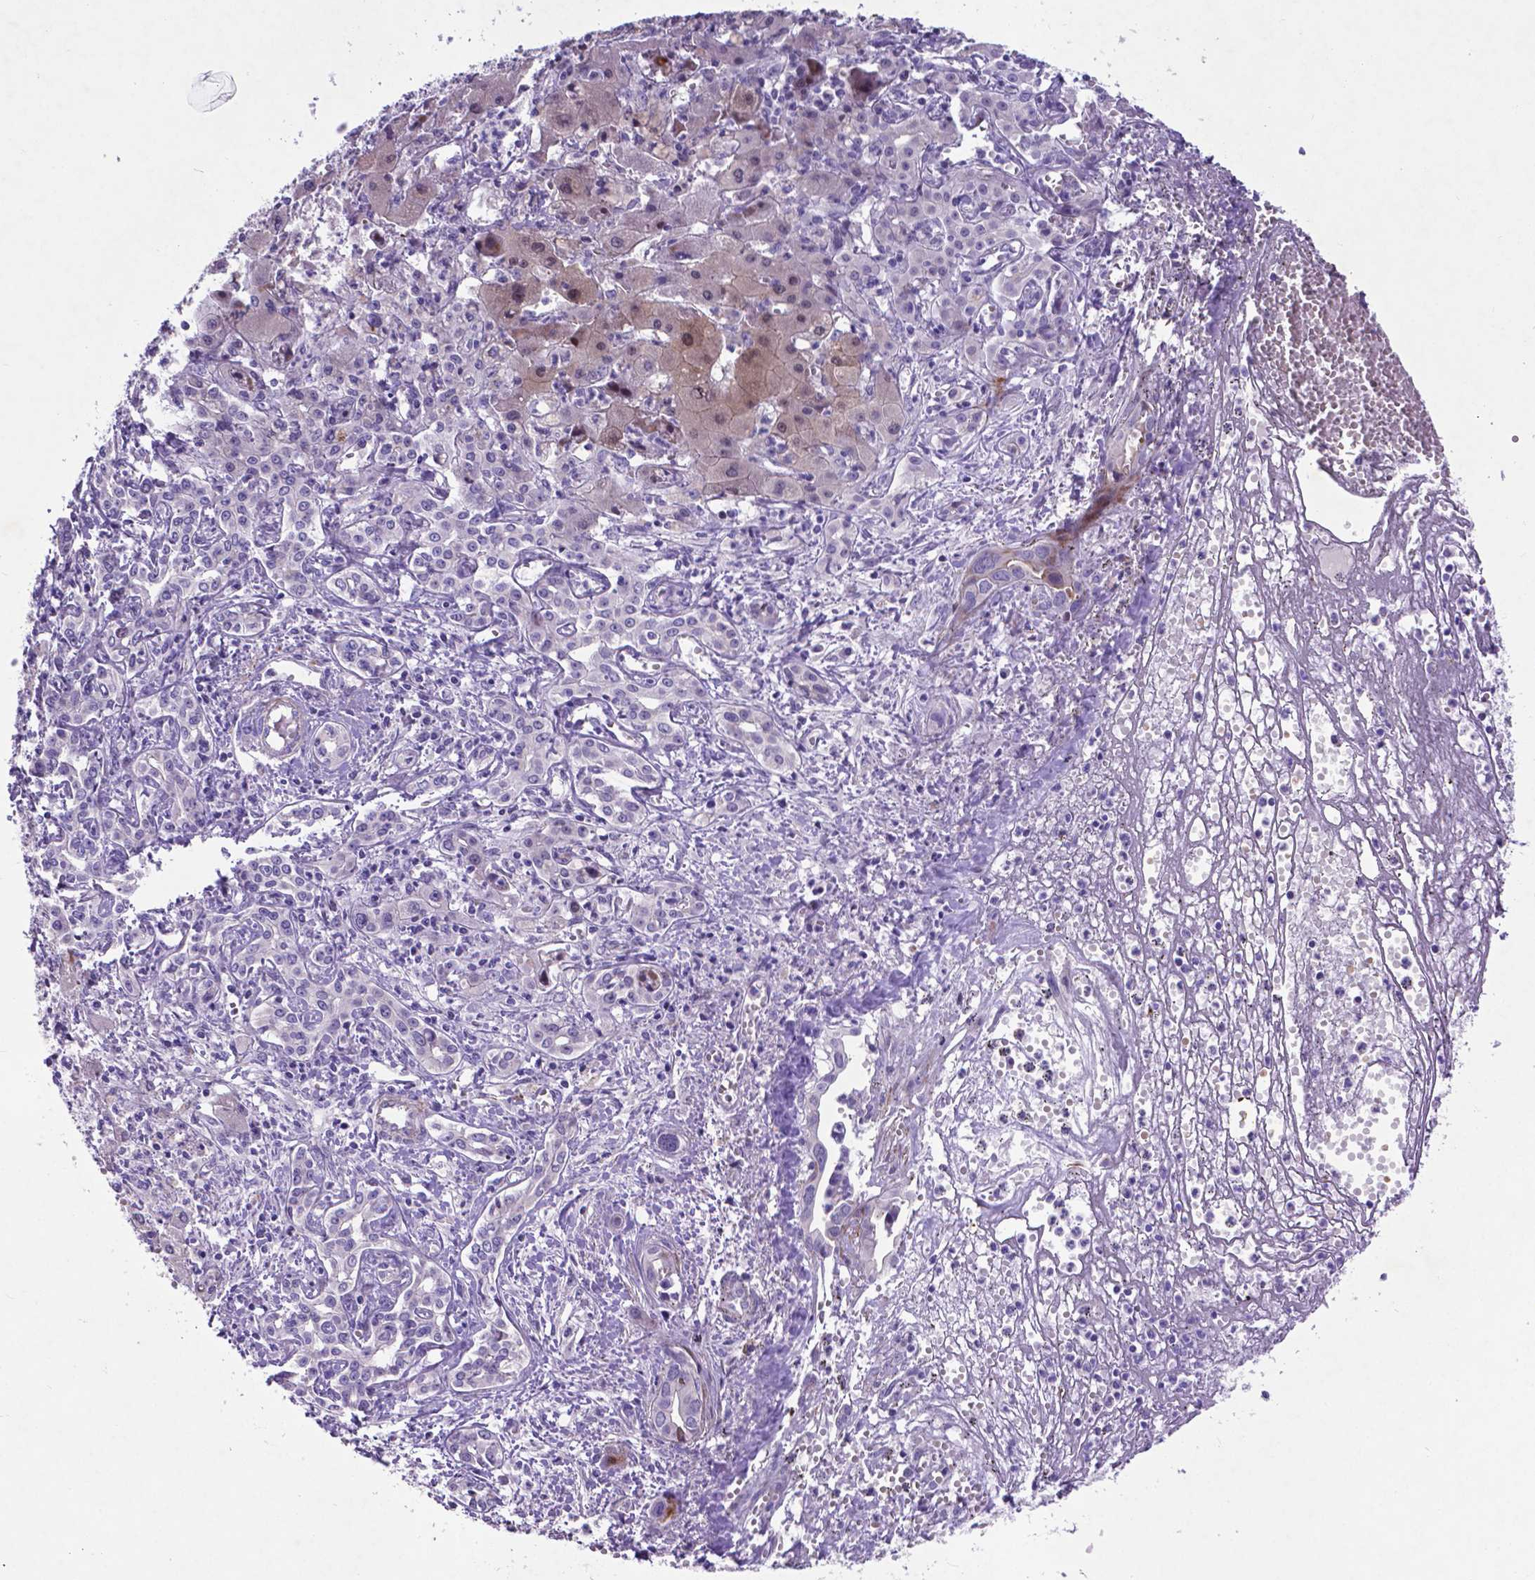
{"staining": {"intensity": "negative", "quantity": "none", "location": "none"}, "tissue": "liver cancer", "cell_type": "Tumor cells", "image_type": "cancer", "snomed": [{"axis": "morphology", "description": "Cholangiocarcinoma"}, {"axis": "topography", "description": "Liver"}], "caption": "This is an immunohistochemistry image of liver cholangiocarcinoma. There is no expression in tumor cells.", "gene": "PFKFB4", "patient": {"sex": "female", "age": 64}}